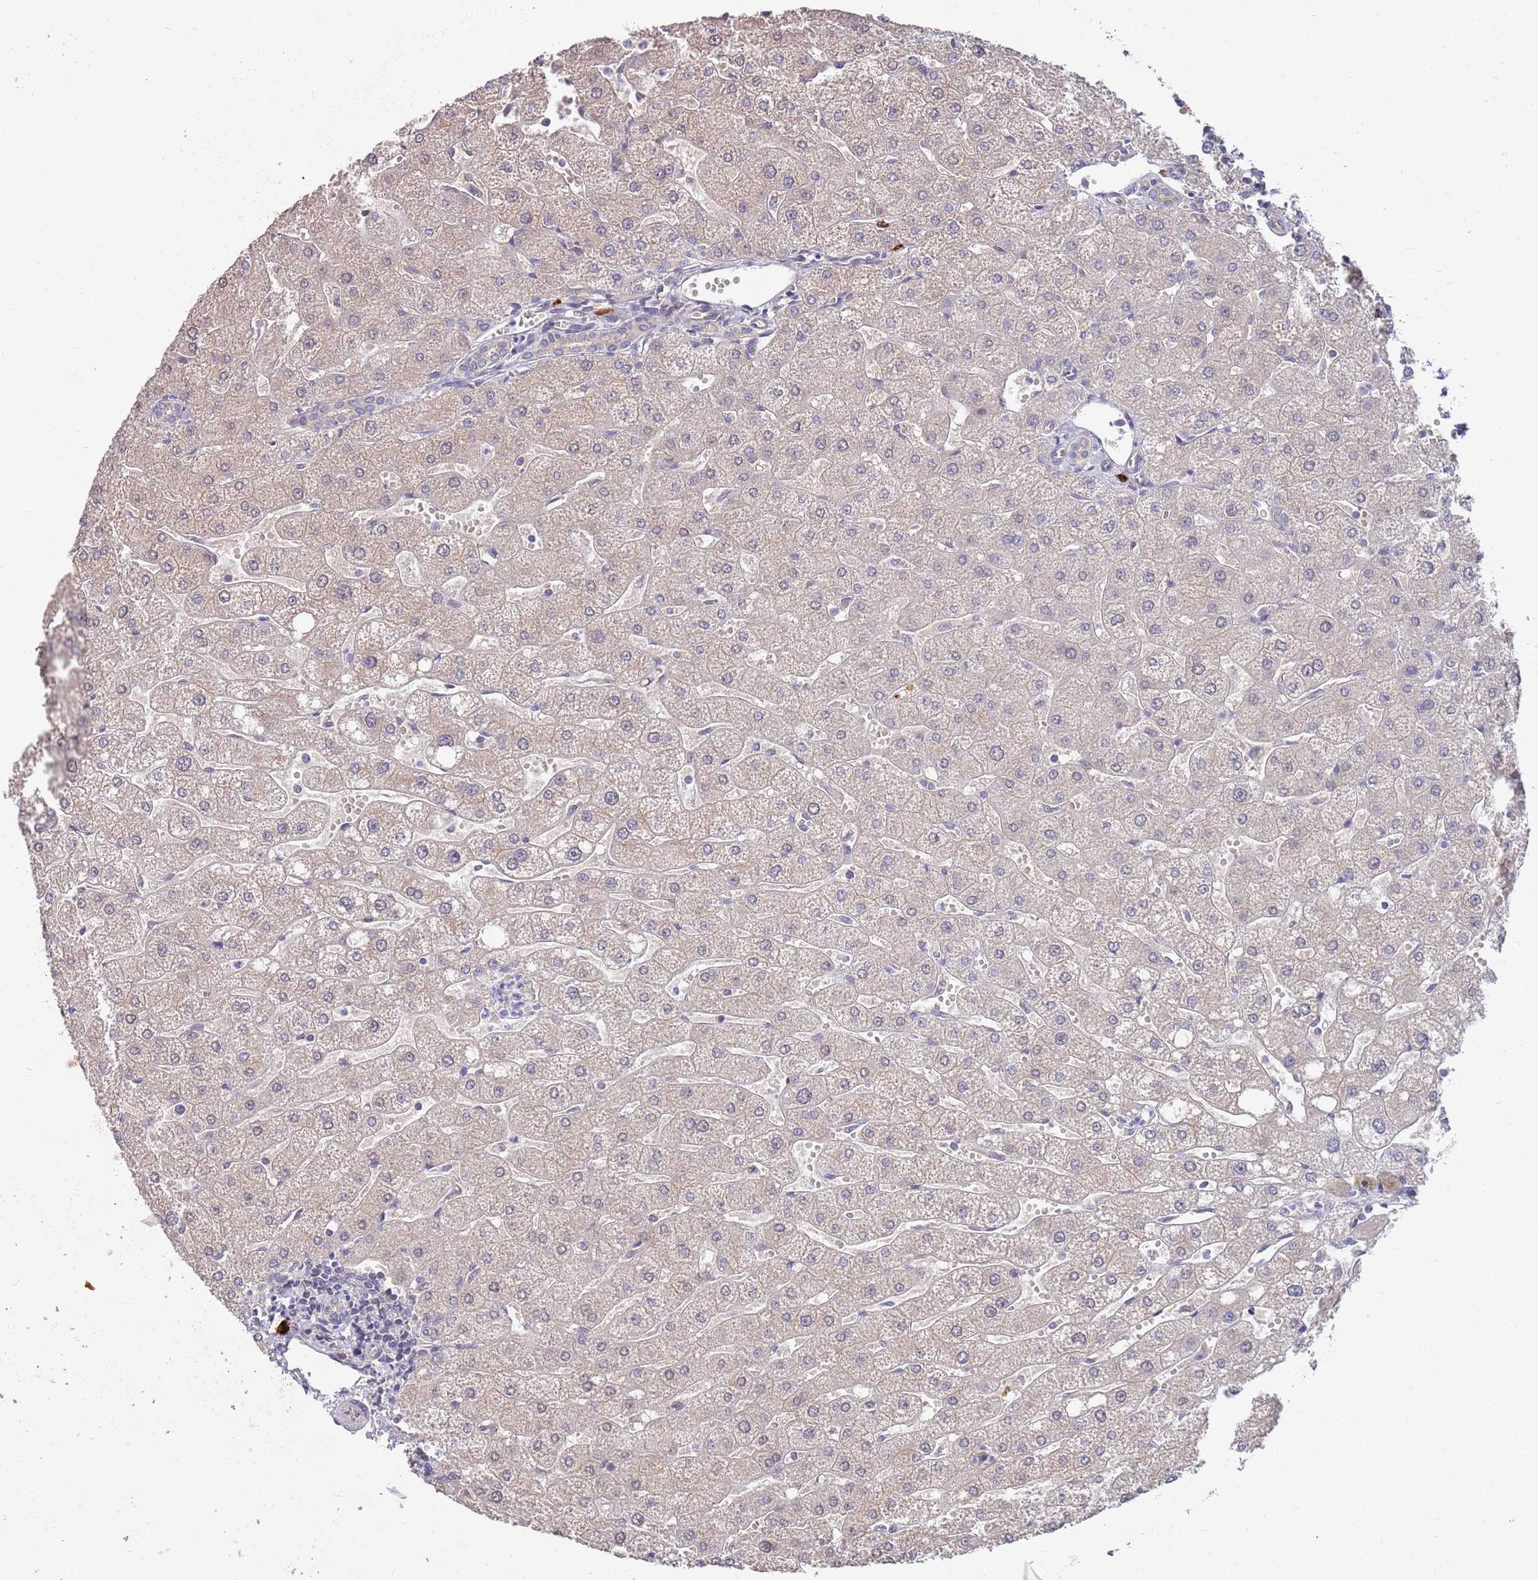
{"staining": {"intensity": "negative", "quantity": "none", "location": "none"}, "tissue": "liver", "cell_type": "Cholangiocytes", "image_type": "normal", "snomed": [{"axis": "morphology", "description": "Normal tissue, NOS"}, {"axis": "topography", "description": "Liver"}], "caption": "DAB (3,3'-diaminobenzidine) immunohistochemical staining of benign liver displays no significant staining in cholangiocytes.", "gene": "MARVELD2", "patient": {"sex": "male", "age": 67}}